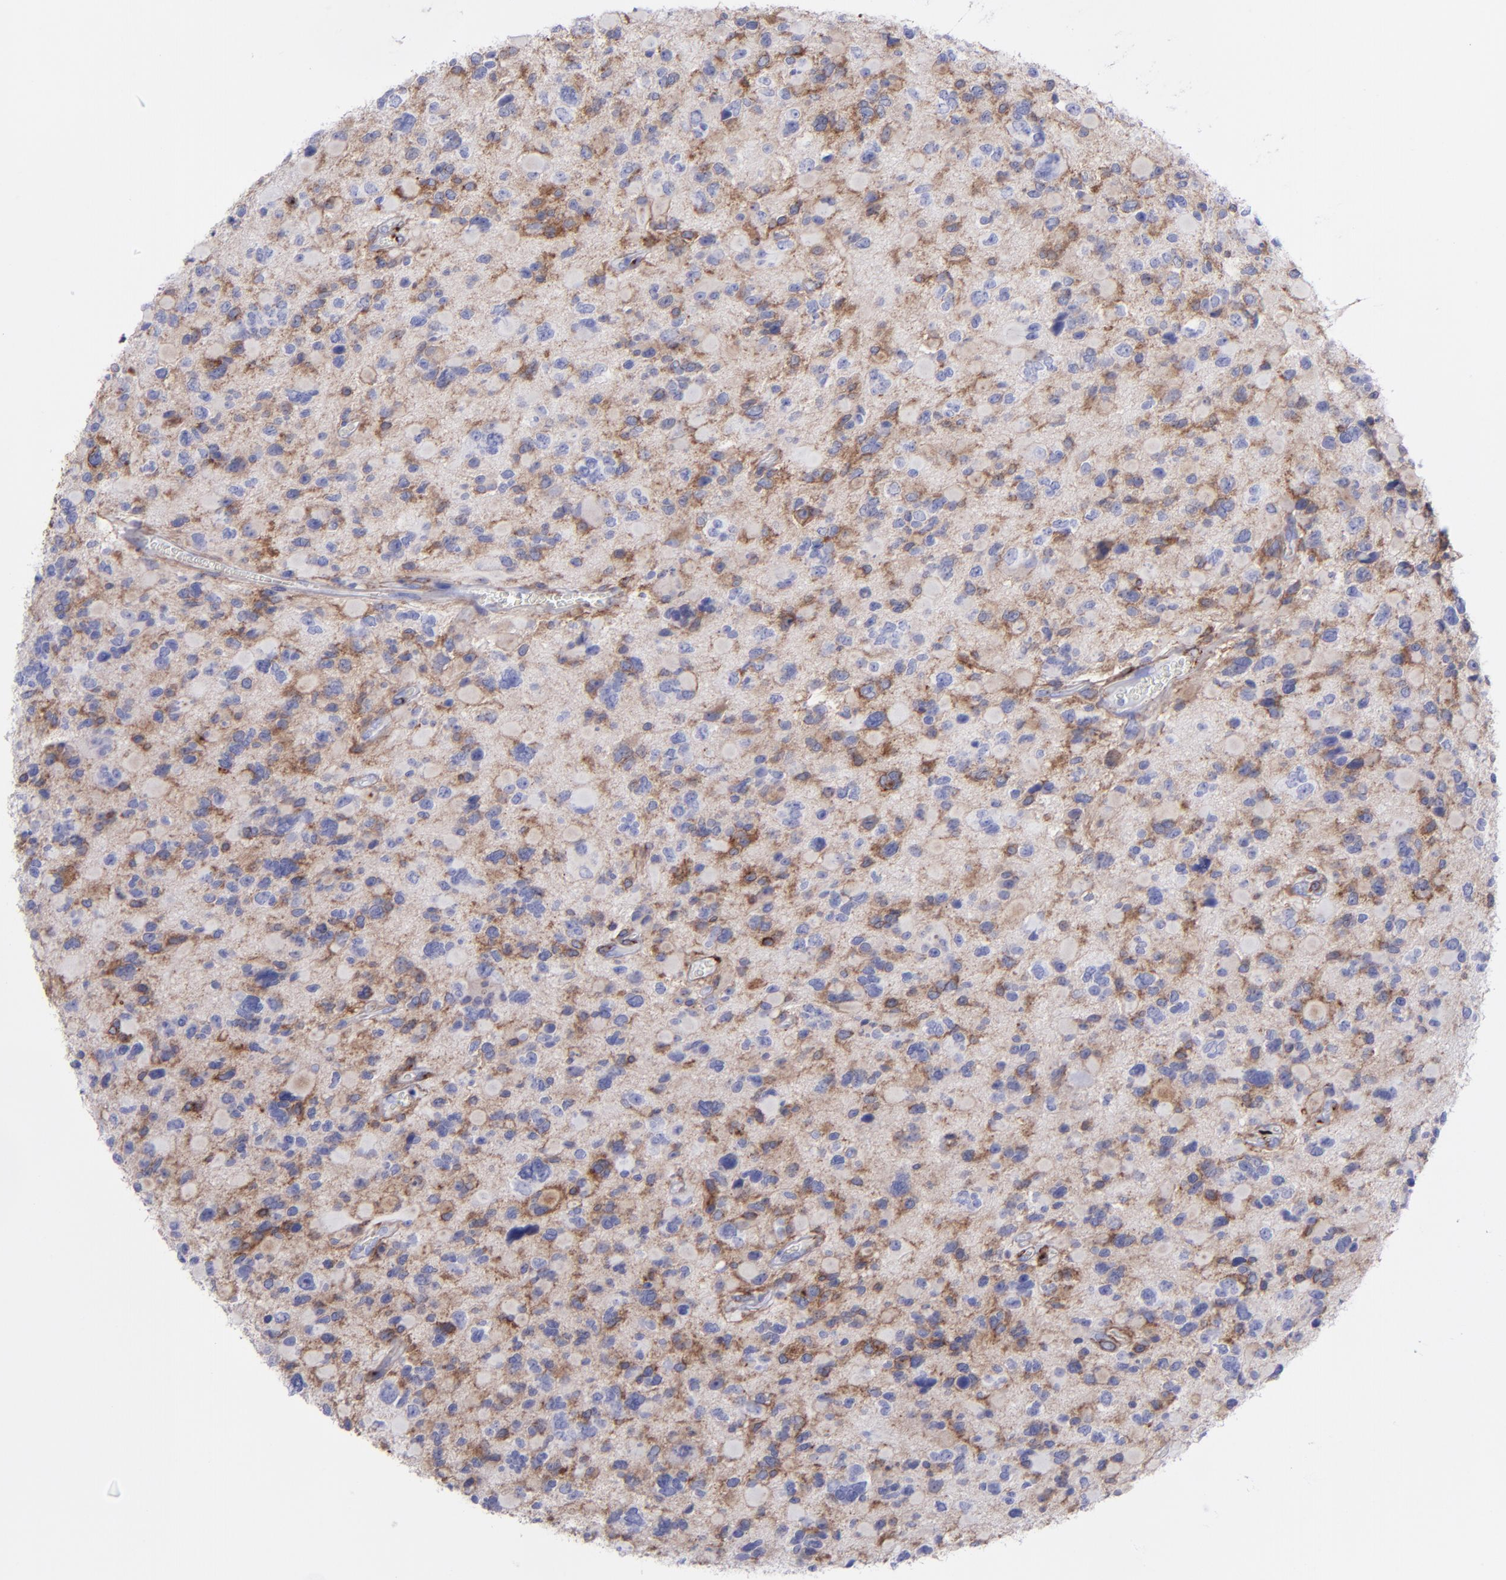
{"staining": {"intensity": "moderate", "quantity": "<25%", "location": "cytoplasmic/membranous"}, "tissue": "glioma", "cell_type": "Tumor cells", "image_type": "cancer", "snomed": [{"axis": "morphology", "description": "Glioma, malignant, High grade"}, {"axis": "topography", "description": "Brain"}], "caption": "Approximately <25% of tumor cells in human malignant high-grade glioma display moderate cytoplasmic/membranous protein expression as visualized by brown immunohistochemical staining.", "gene": "ITGAV", "patient": {"sex": "female", "age": 37}}